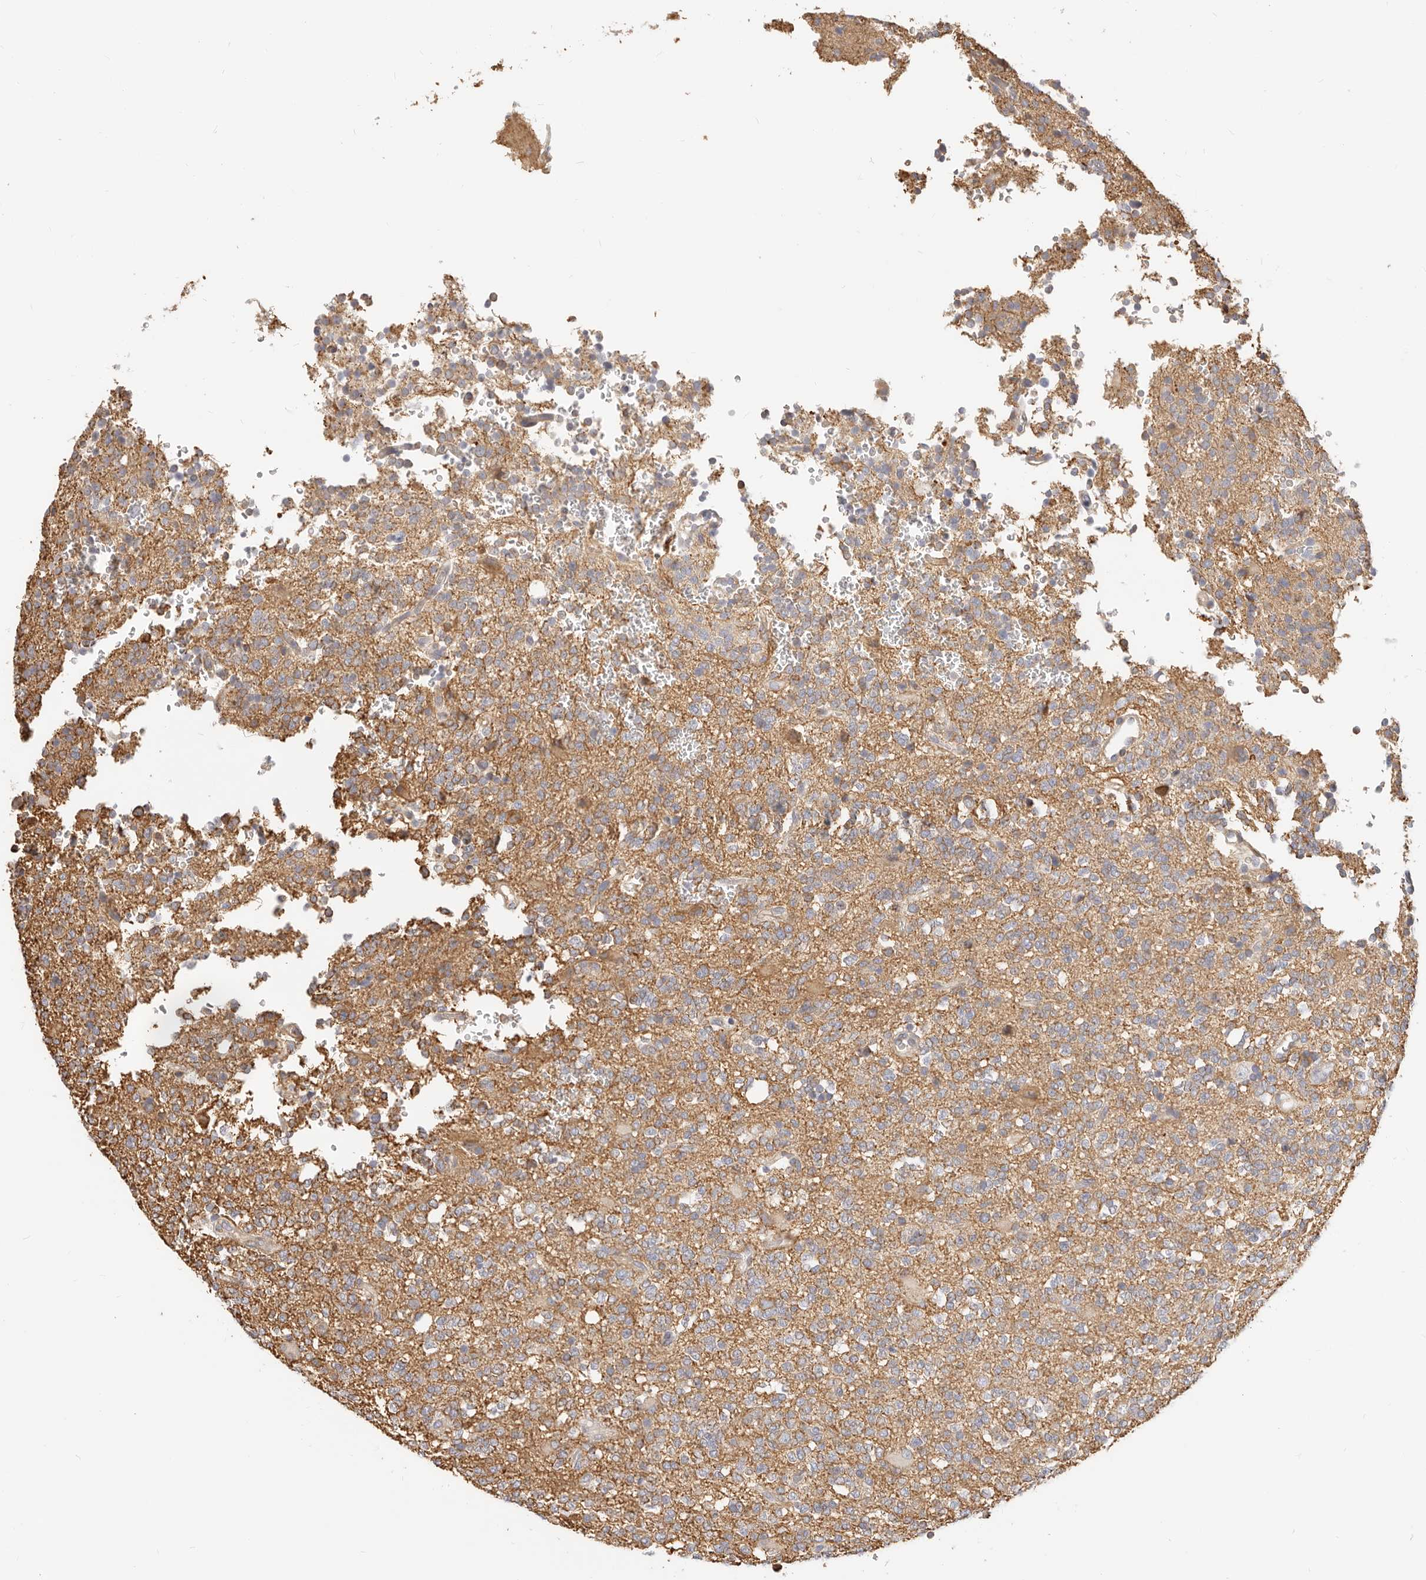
{"staining": {"intensity": "weak", "quantity": "25%-75%", "location": "cytoplasmic/membranous"}, "tissue": "glioma", "cell_type": "Tumor cells", "image_type": "cancer", "snomed": [{"axis": "morphology", "description": "Glioma, malignant, High grade"}, {"axis": "topography", "description": "Brain"}], "caption": "Malignant glioma (high-grade) stained with a protein marker exhibits weak staining in tumor cells.", "gene": "DTNBP1", "patient": {"sex": "female", "age": 62}}